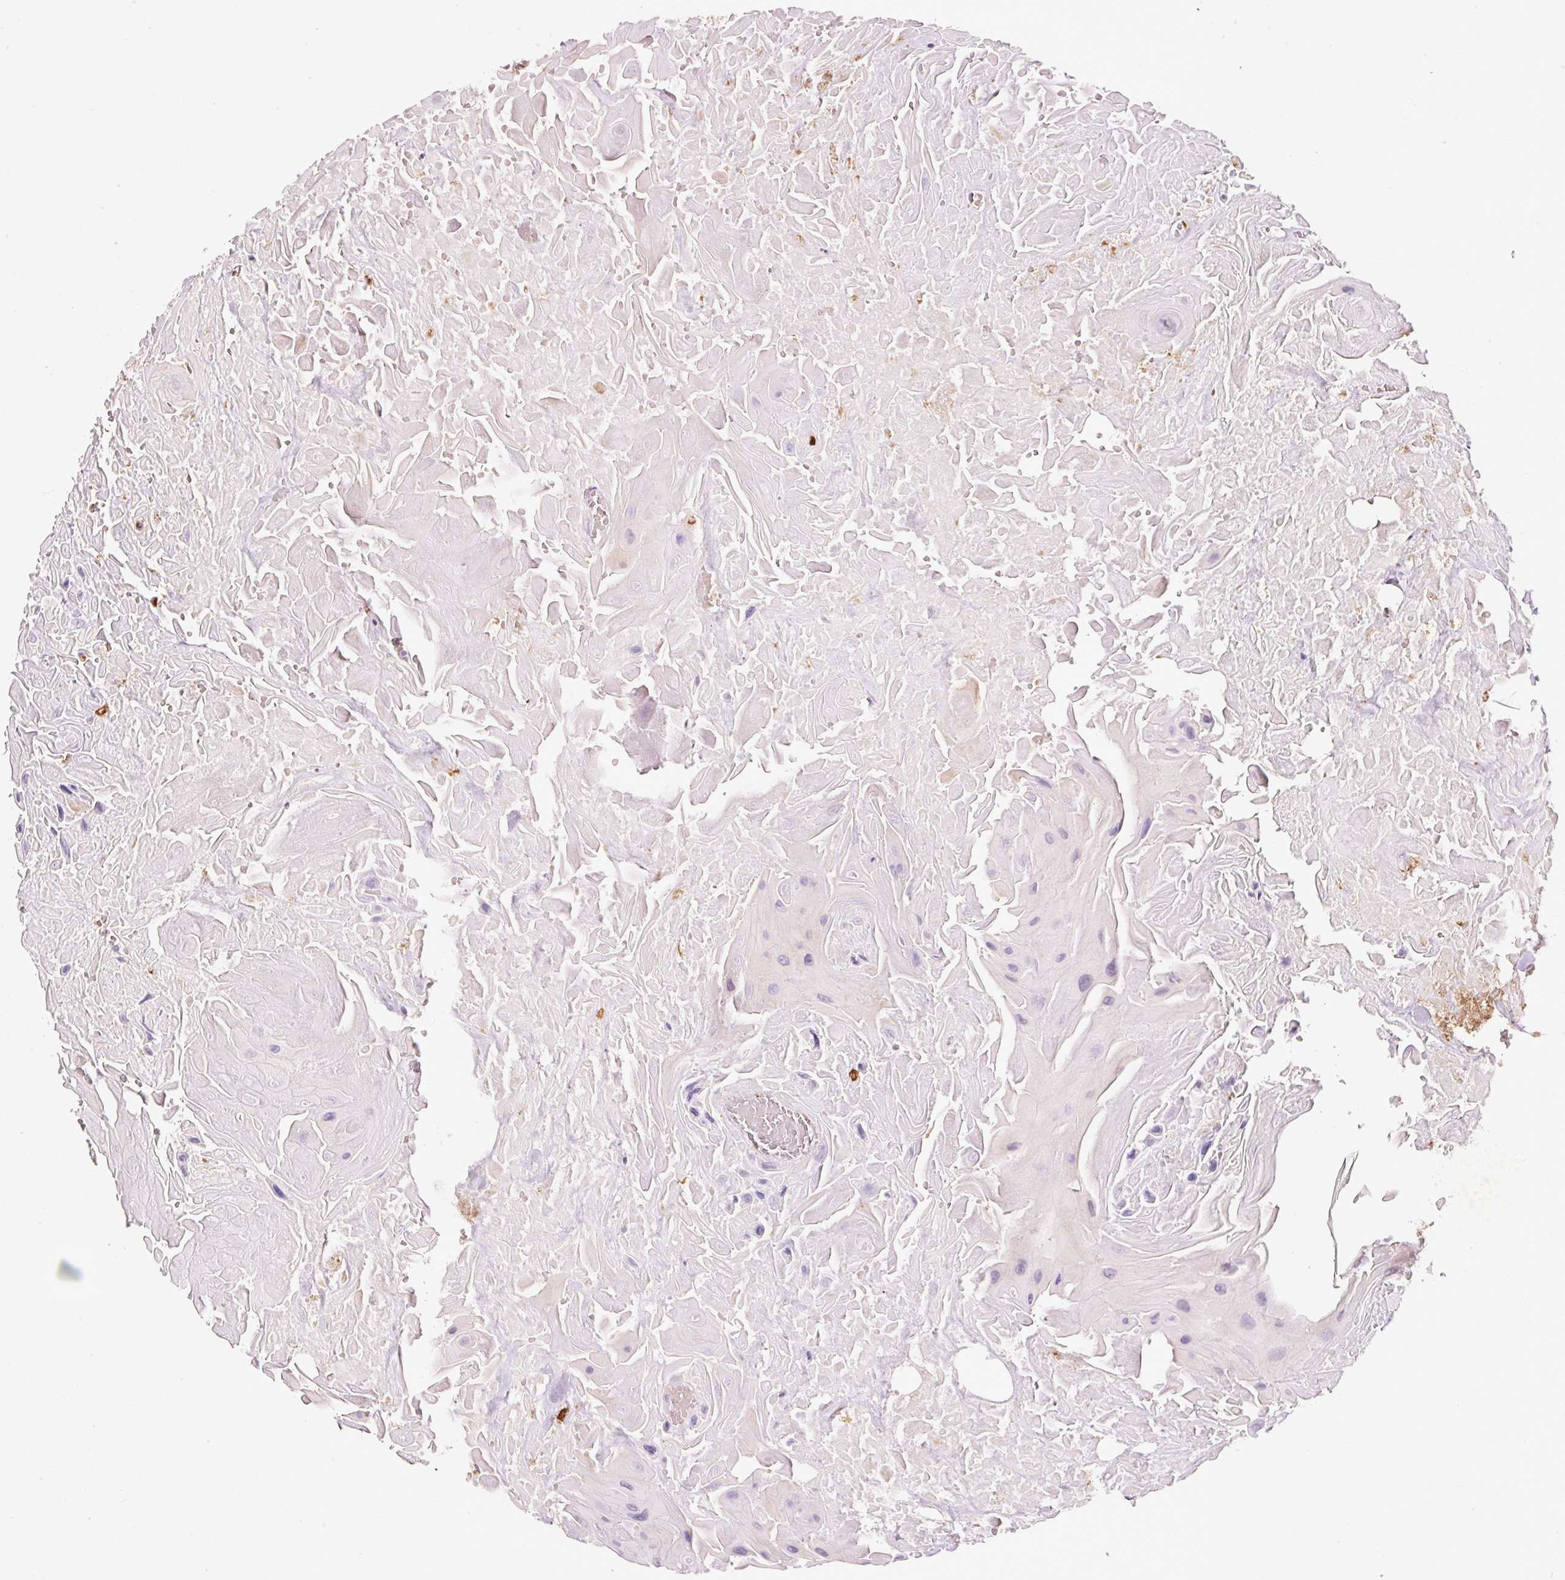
{"staining": {"intensity": "negative", "quantity": "none", "location": "none"}, "tissue": "head and neck cancer", "cell_type": "Tumor cells", "image_type": "cancer", "snomed": [{"axis": "morphology", "description": "Squamous cell carcinoma, NOS"}, {"axis": "topography", "description": "Head-Neck"}], "caption": "The micrograph displays no significant staining in tumor cells of head and neck cancer (squamous cell carcinoma).", "gene": "TMC8", "patient": {"sex": "male", "age": 81}}